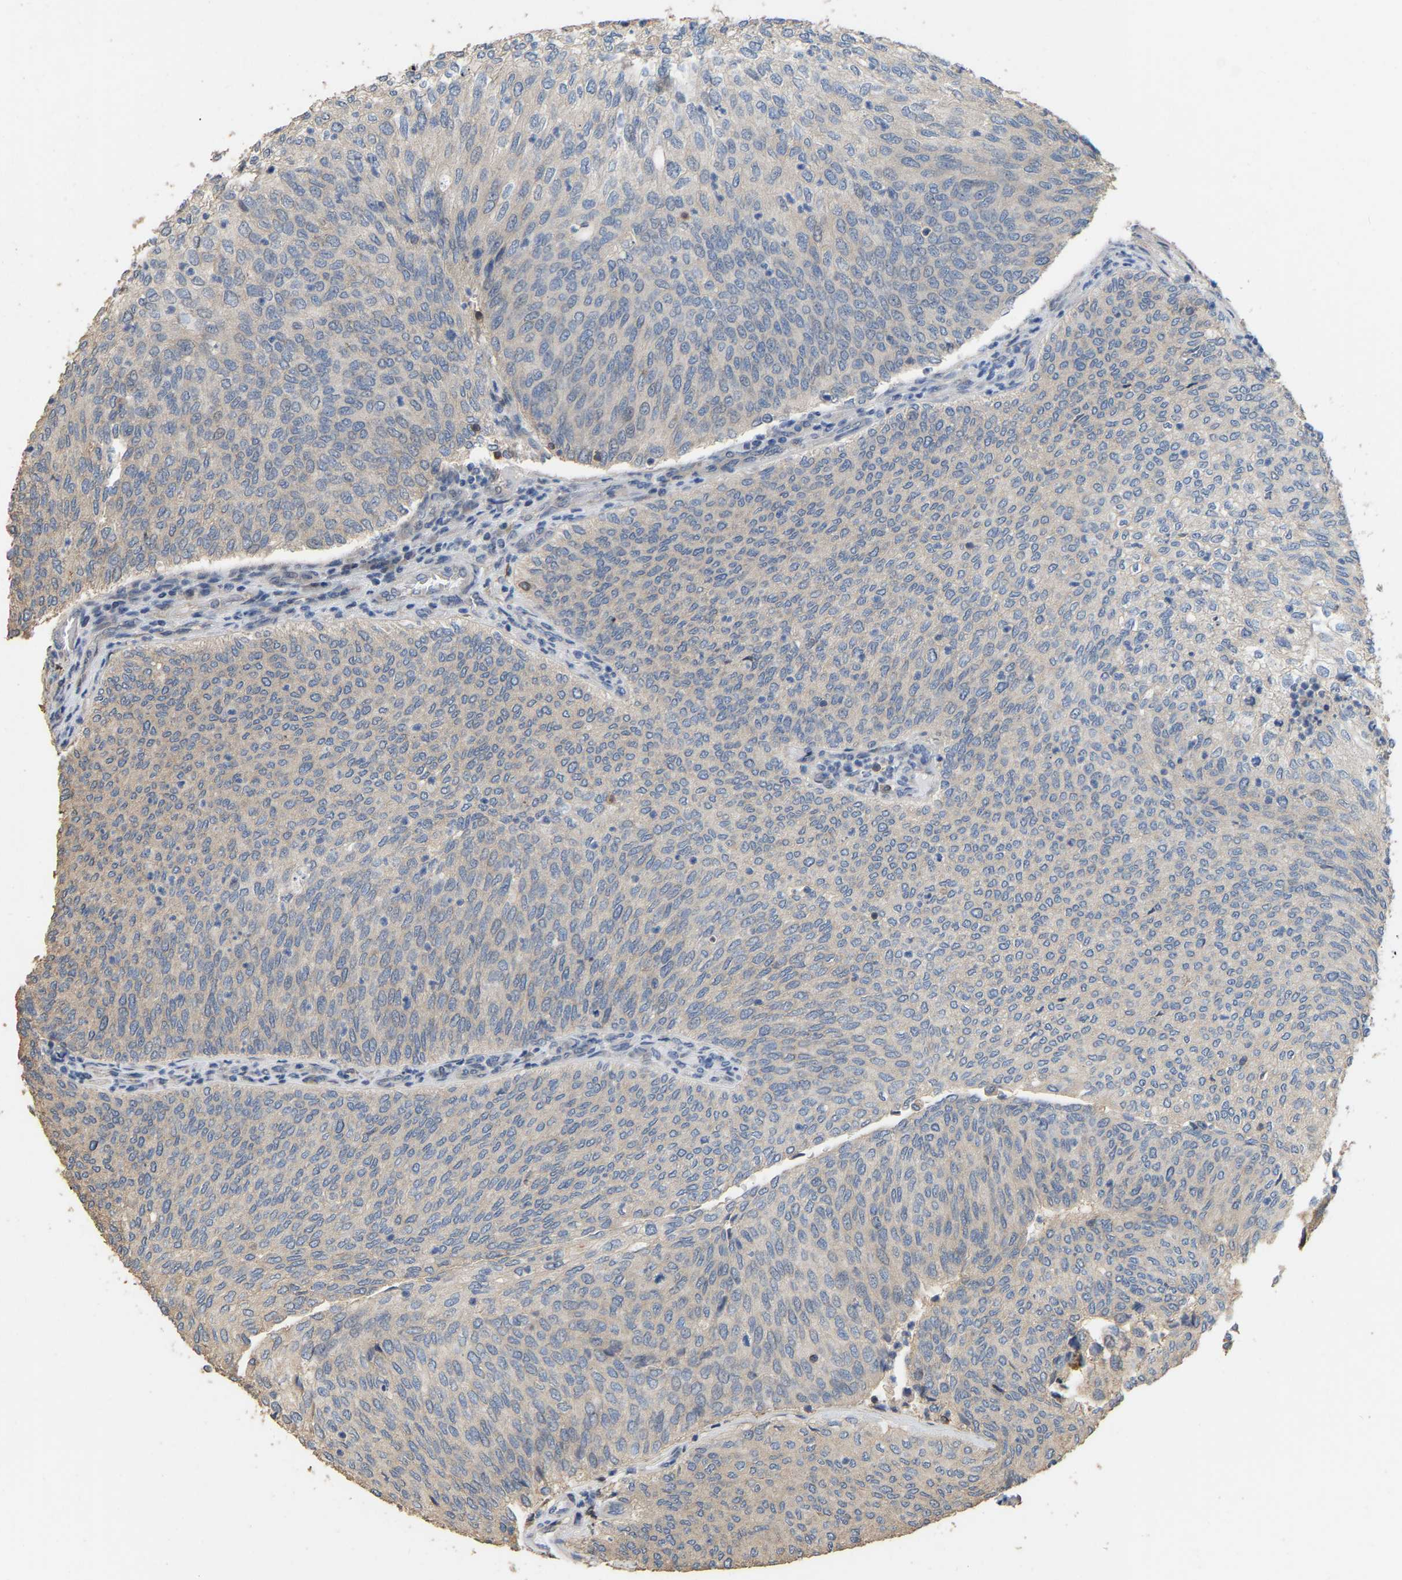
{"staining": {"intensity": "weak", "quantity": "<25%", "location": "cytoplasmic/membranous"}, "tissue": "urothelial cancer", "cell_type": "Tumor cells", "image_type": "cancer", "snomed": [{"axis": "morphology", "description": "Urothelial carcinoma, Low grade"}, {"axis": "topography", "description": "Urinary bladder"}], "caption": "Urothelial cancer stained for a protein using IHC displays no expression tumor cells.", "gene": "NCS1", "patient": {"sex": "female", "age": 79}}